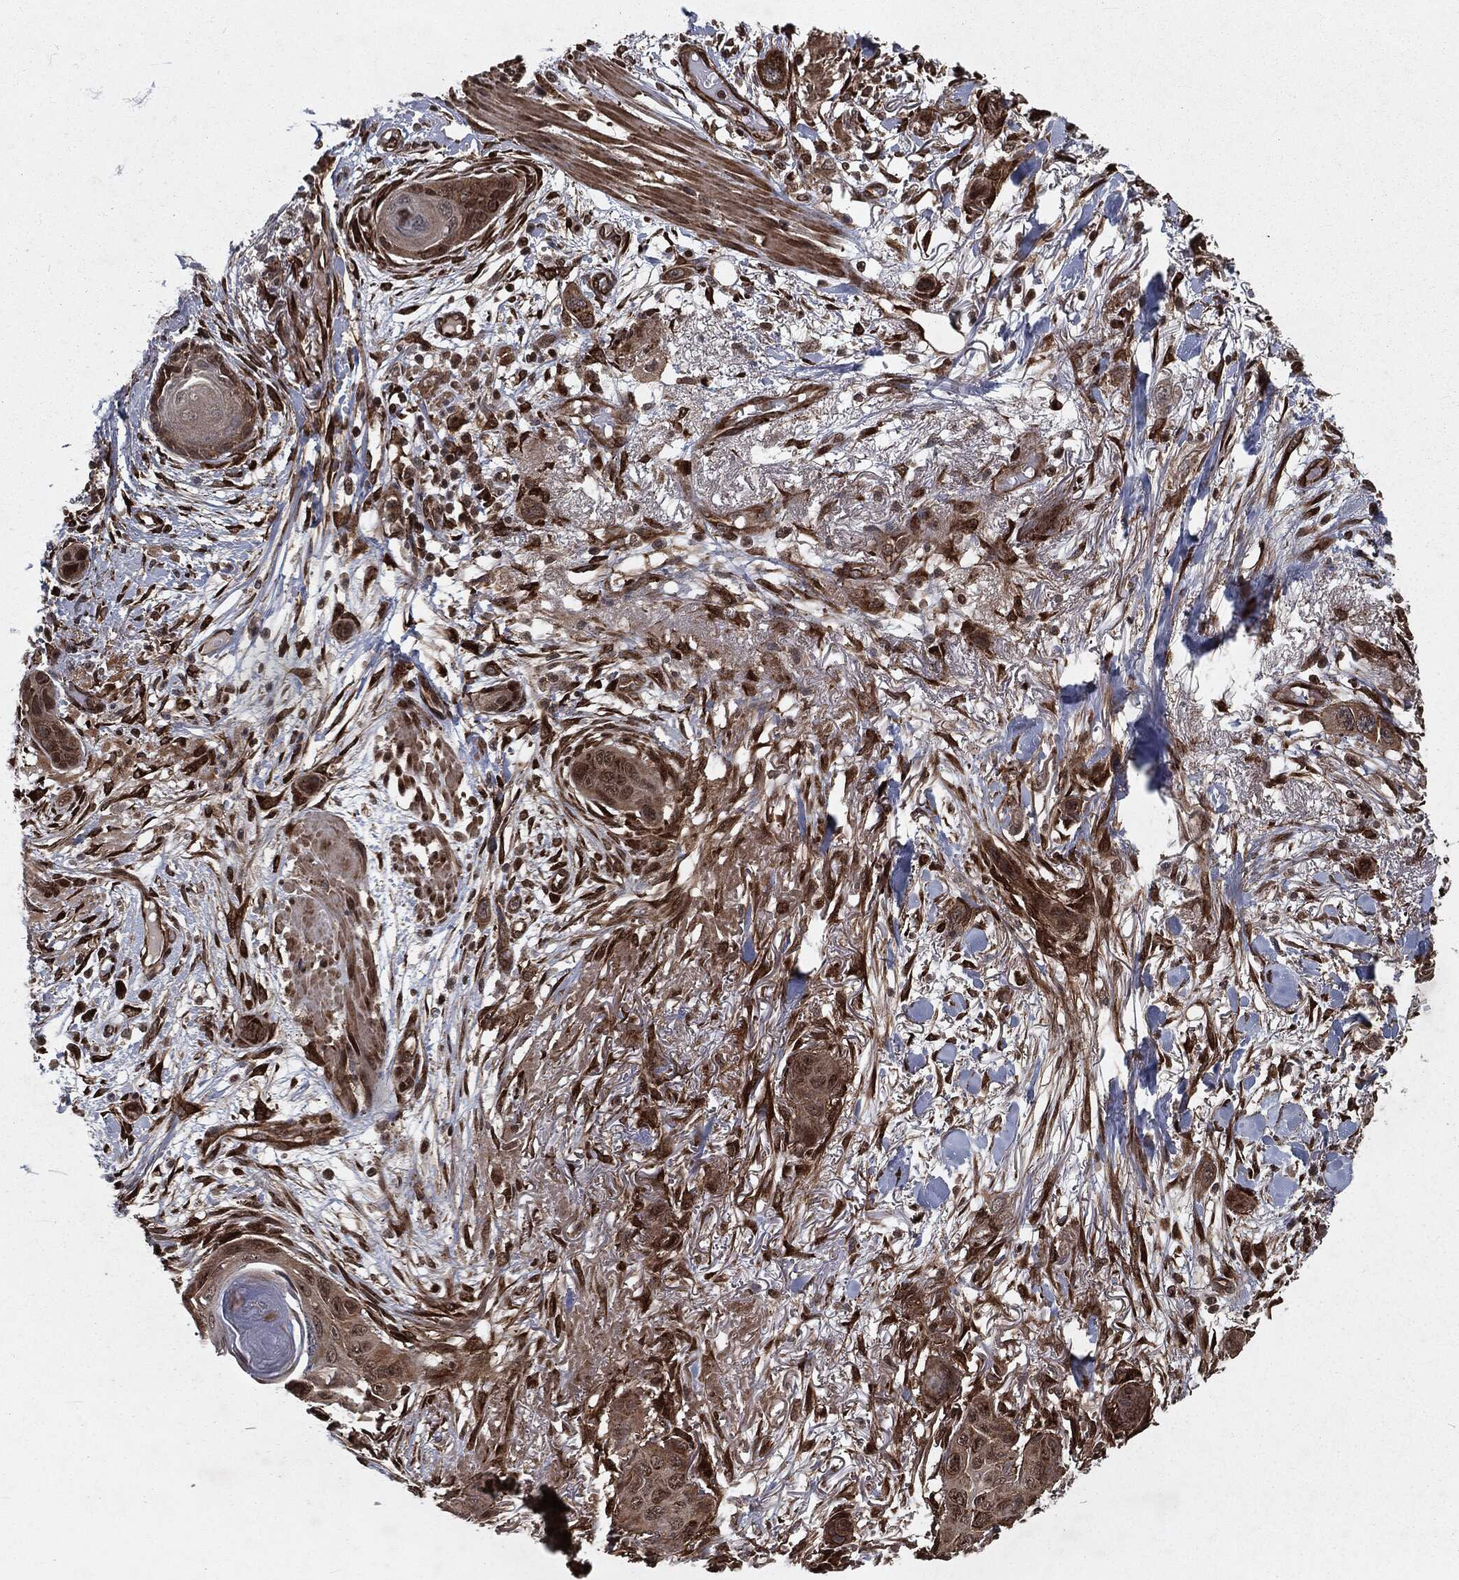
{"staining": {"intensity": "moderate", "quantity": ">75%", "location": "cytoplasmic/membranous,nuclear"}, "tissue": "skin cancer", "cell_type": "Tumor cells", "image_type": "cancer", "snomed": [{"axis": "morphology", "description": "Squamous cell carcinoma, NOS"}, {"axis": "topography", "description": "Skin"}], "caption": "Squamous cell carcinoma (skin) tissue shows moderate cytoplasmic/membranous and nuclear staining in approximately >75% of tumor cells, visualized by immunohistochemistry. (Stains: DAB in brown, nuclei in blue, Microscopy: brightfield microscopy at high magnification).", "gene": "RANBP9", "patient": {"sex": "male", "age": 79}}